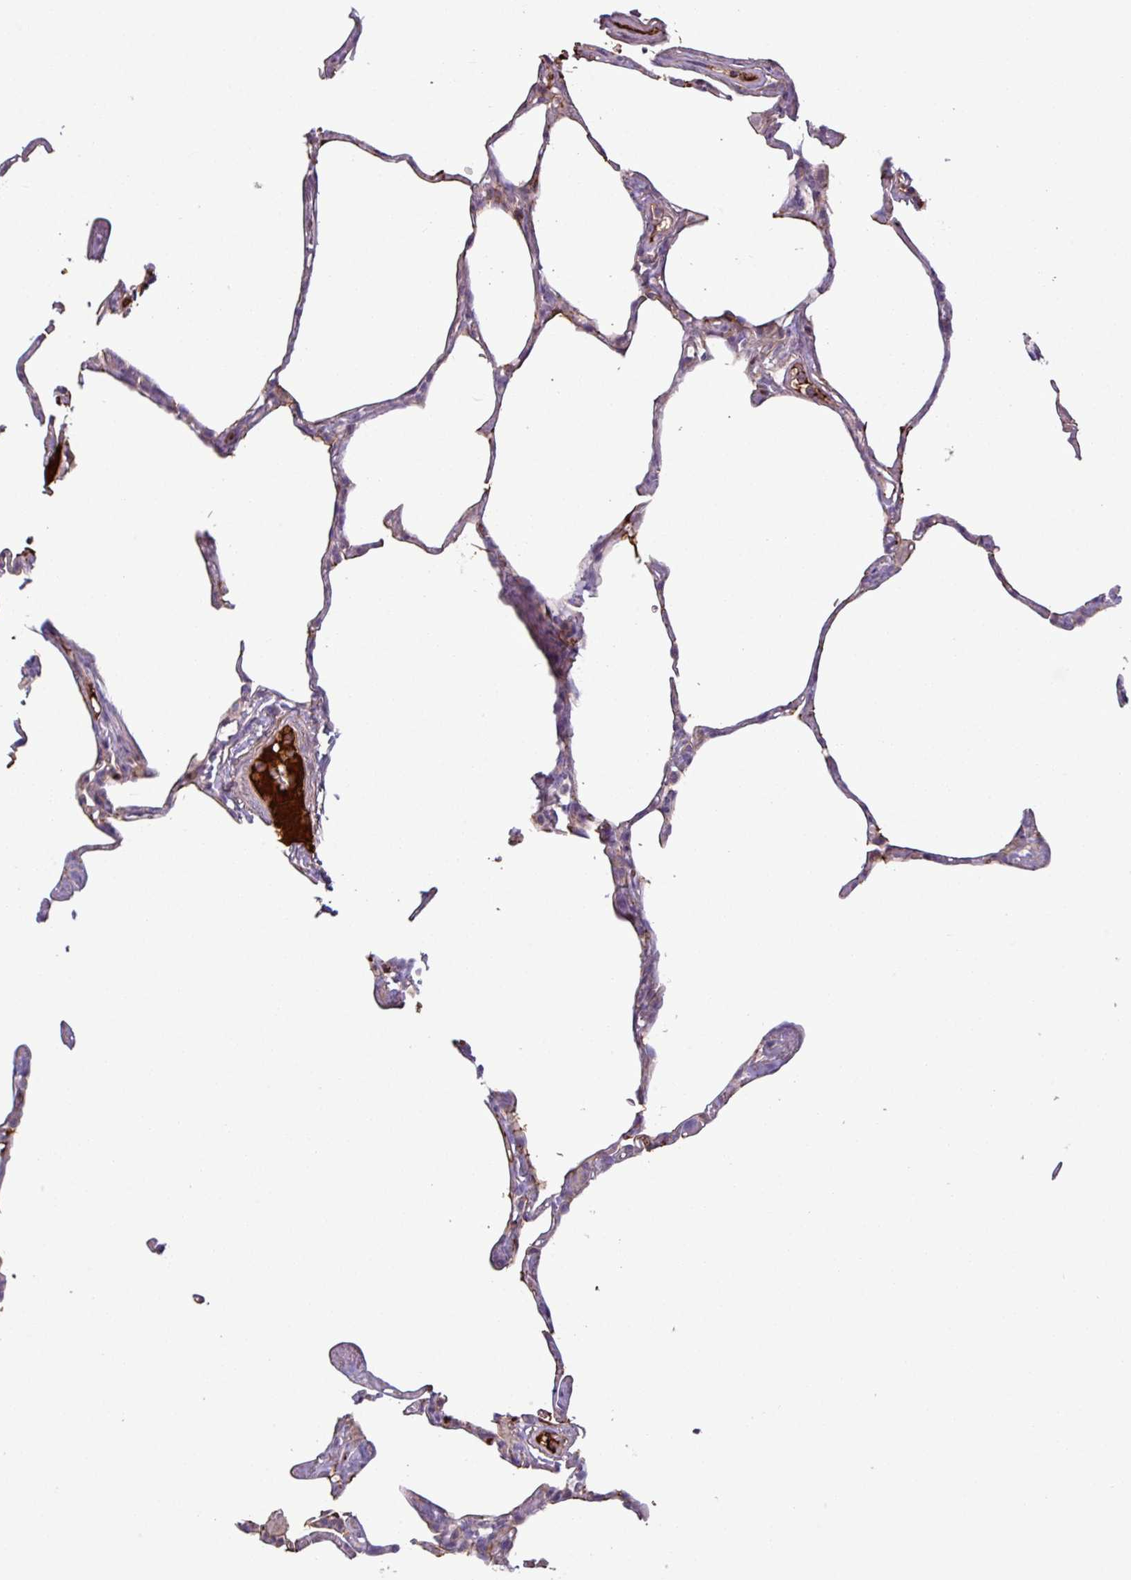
{"staining": {"intensity": "negative", "quantity": "none", "location": "none"}, "tissue": "lung", "cell_type": "Alveolar cells", "image_type": "normal", "snomed": [{"axis": "morphology", "description": "Normal tissue, NOS"}, {"axis": "topography", "description": "Lung"}], "caption": "IHC of unremarkable lung displays no expression in alveolar cells.", "gene": "C4A", "patient": {"sex": "male", "age": 65}}